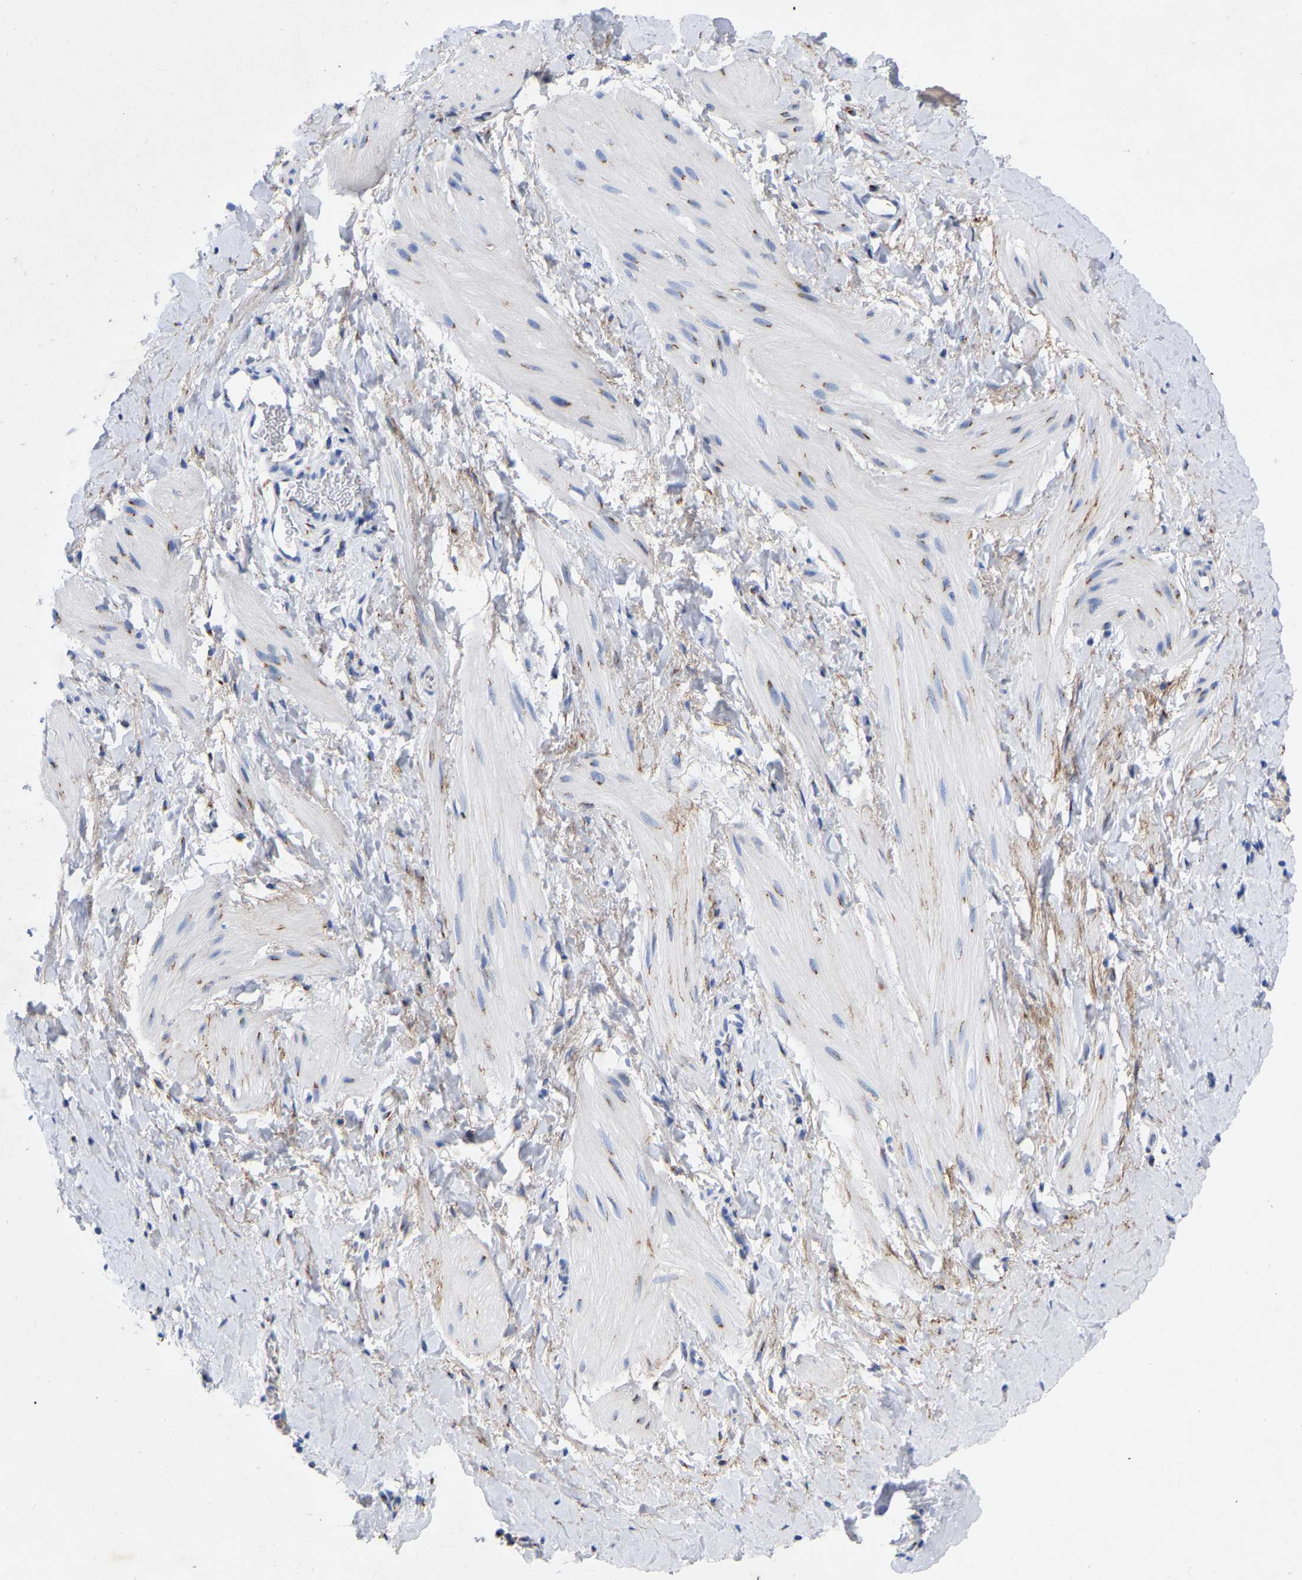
{"staining": {"intensity": "moderate", "quantity": "<25%", "location": "cytoplasmic/membranous"}, "tissue": "smooth muscle", "cell_type": "Smooth muscle cells", "image_type": "normal", "snomed": [{"axis": "morphology", "description": "Normal tissue, NOS"}, {"axis": "topography", "description": "Smooth muscle"}], "caption": "Immunohistochemical staining of unremarkable human smooth muscle displays <25% levels of moderate cytoplasmic/membranous protein staining in about <25% of smooth muscle cells. (IHC, brightfield microscopy, high magnification).", "gene": "STRIP2", "patient": {"sex": "male", "age": 16}}